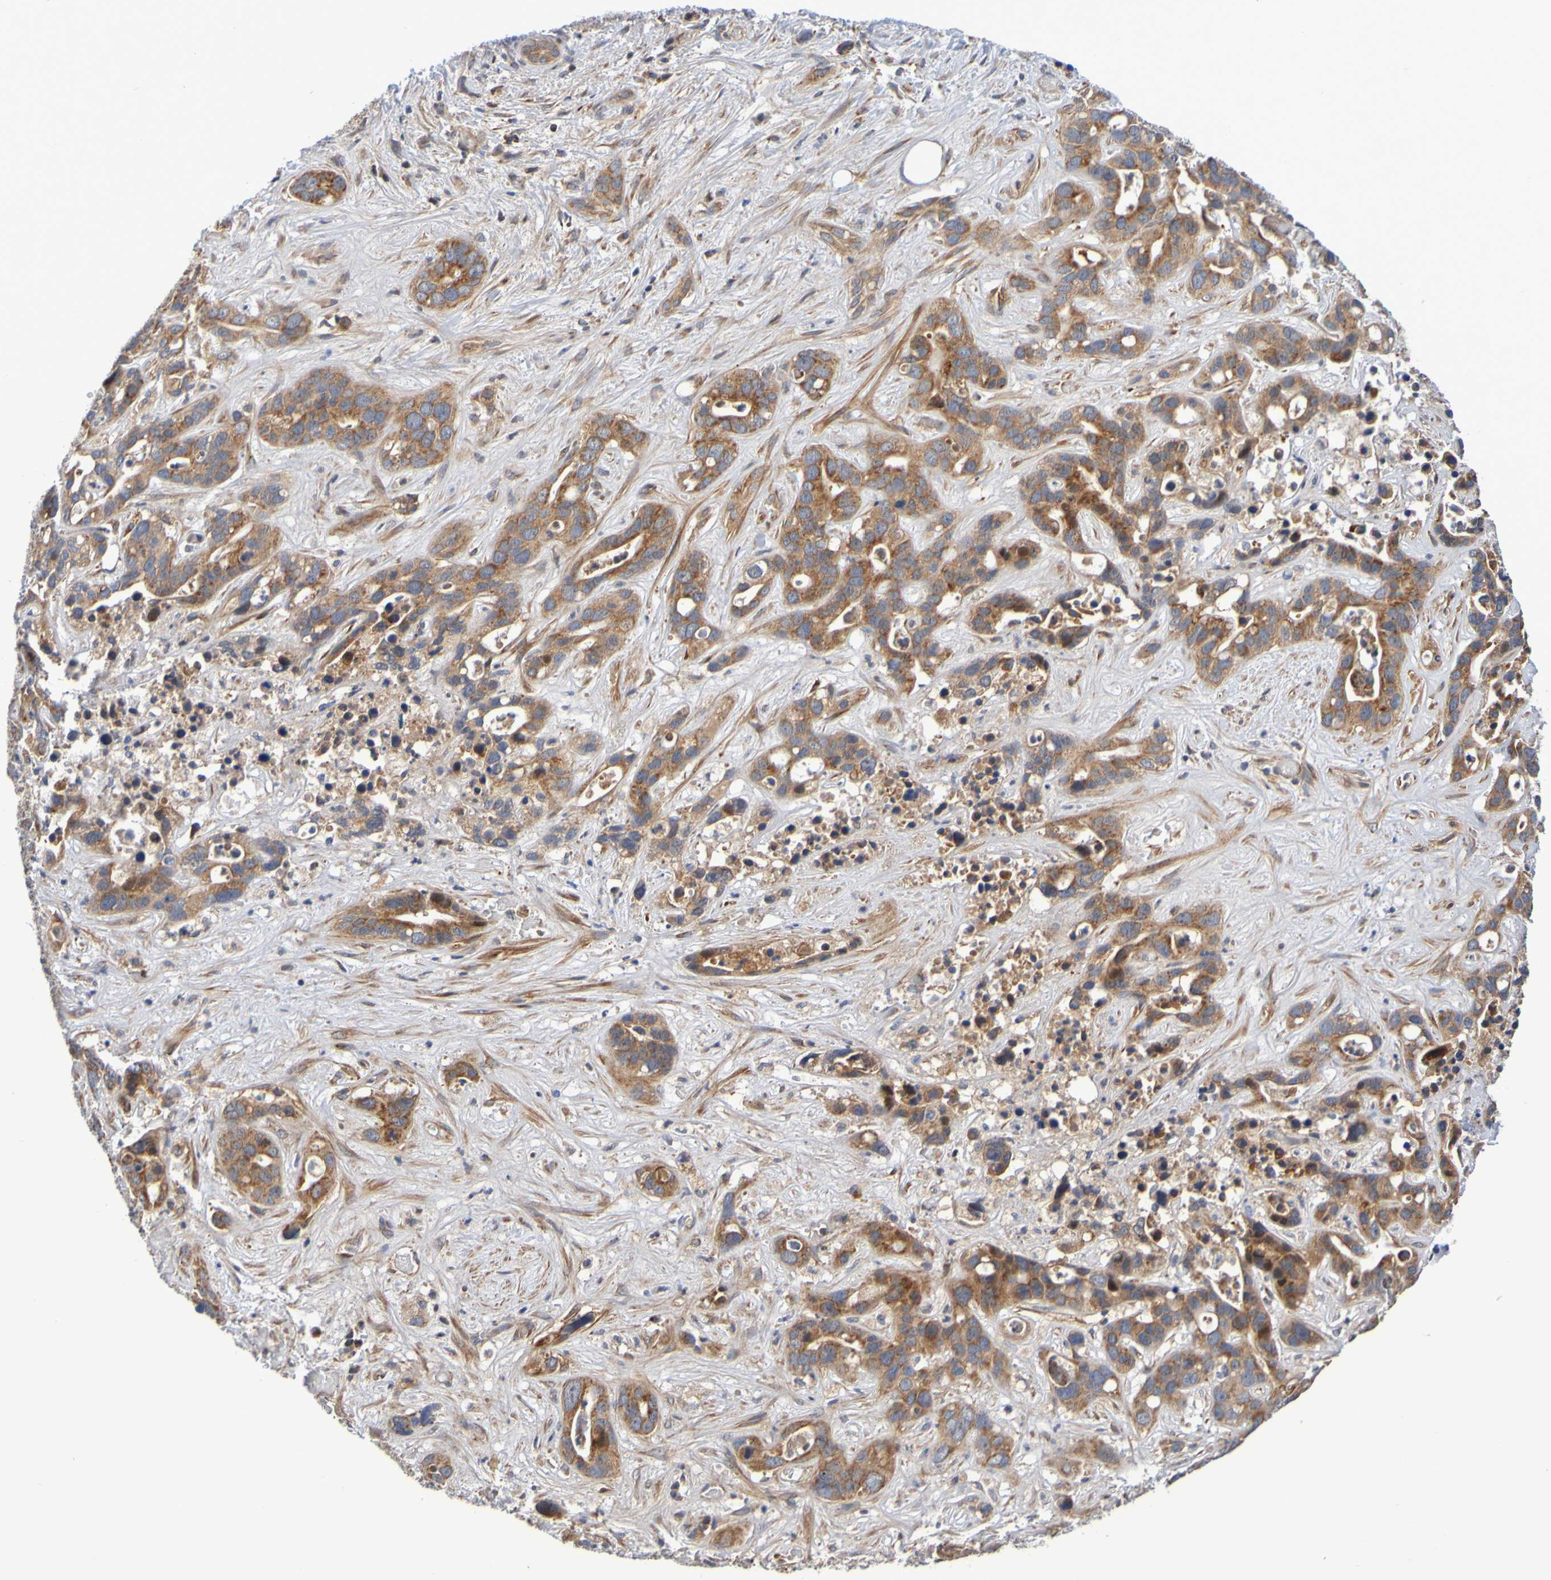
{"staining": {"intensity": "strong", "quantity": ">75%", "location": "cytoplasmic/membranous"}, "tissue": "liver cancer", "cell_type": "Tumor cells", "image_type": "cancer", "snomed": [{"axis": "morphology", "description": "Cholangiocarcinoma"}, {"axis": "topography", "description": "Liver"}], "caption": "Protein staining displays strong cytoplasmic/membranous staining in about >75% of tumor cells in cholangiocarcinoma (liver).", "gene": "CCDC51", "patient": {"sex": "female", "age": 65}}